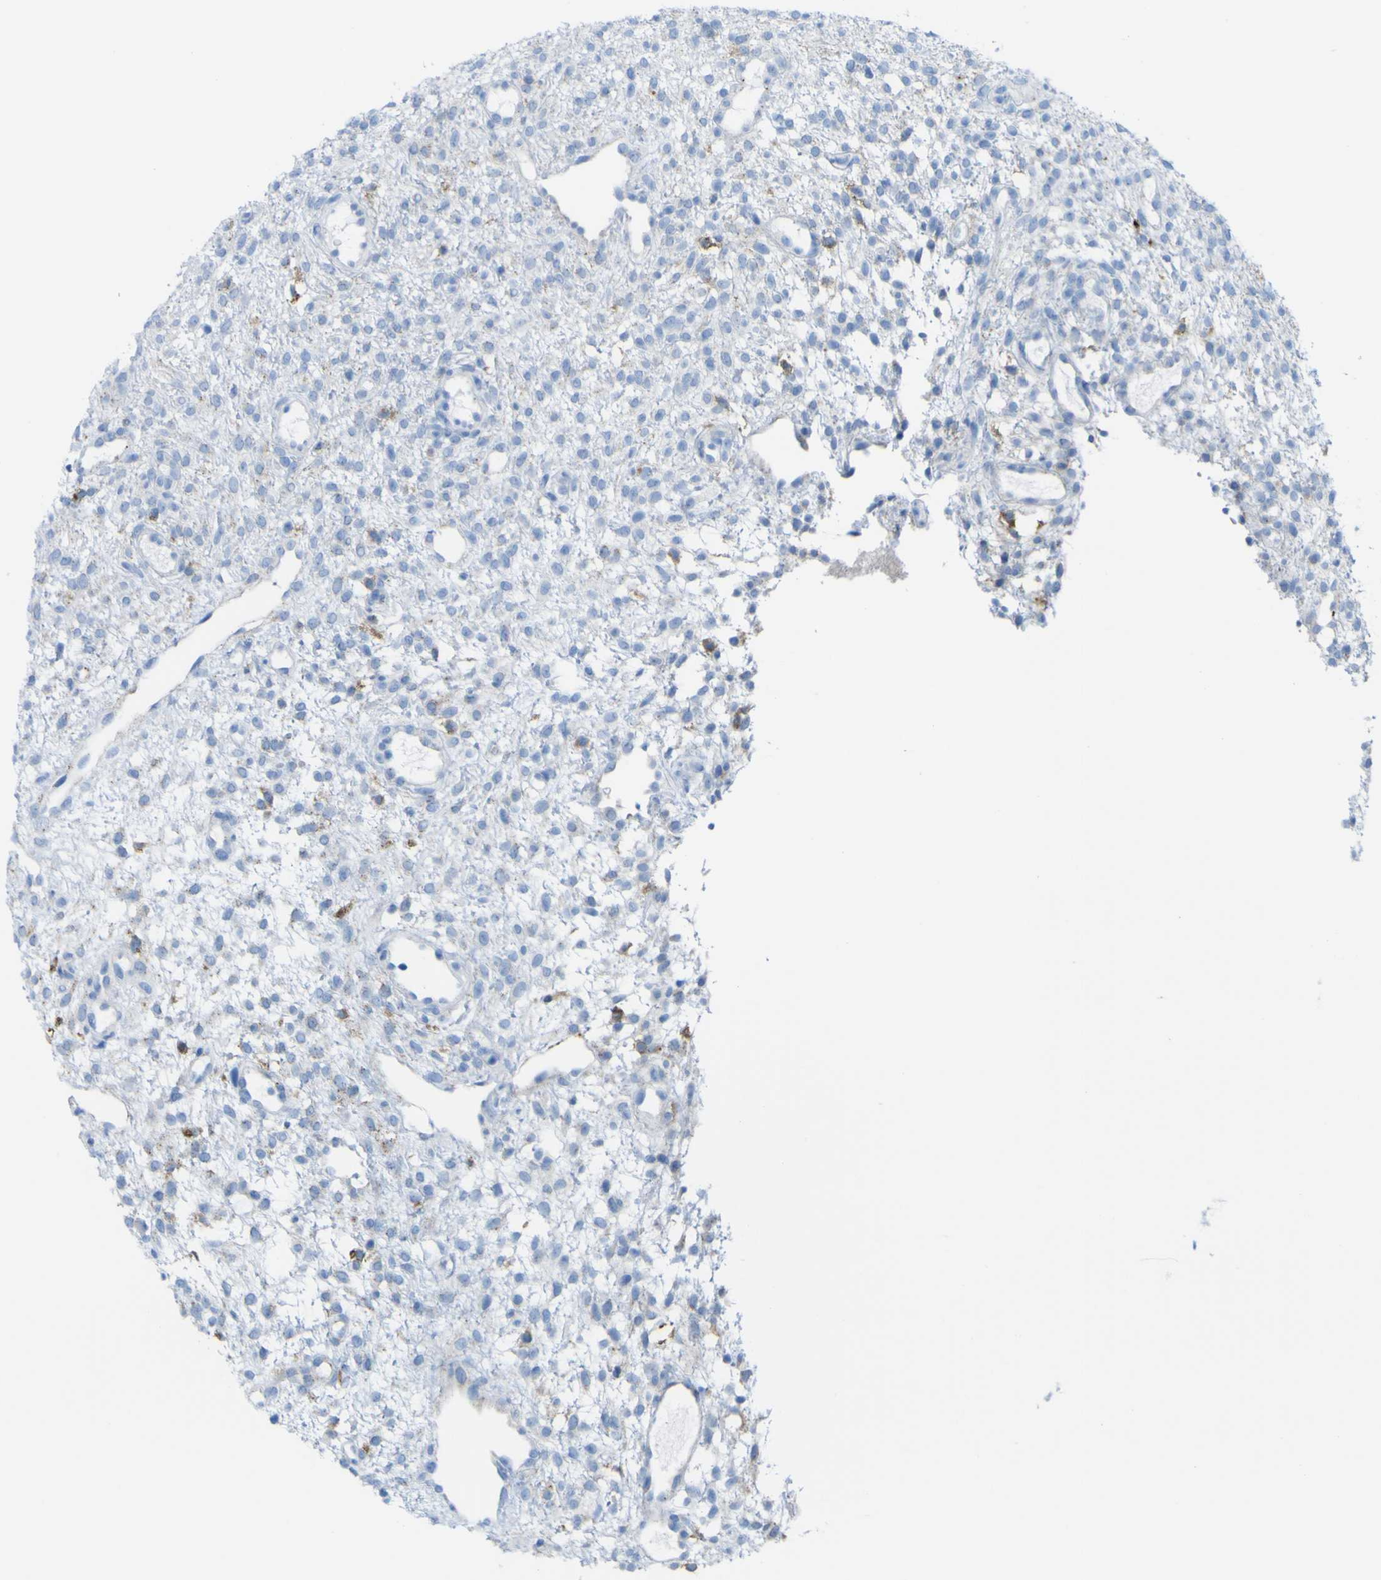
{"staining": {"intensity": "strong", "quantity": "<25%", "location": "cytoplasmic/membranous"}, "tissue": "ovary", "cell_type": "Ovarian stroma cells", "image_type": "normal", "snomed": [{"axis": "morphology", "description": "Normal tissue, NOS"}, {"axis": "morphology", "description": "Cyst, NOS"}, {"axis": "topography", "description": "Ovary"}], "caption": "Ovary stained with IHC exhibits strong cytoplasmic/membranous staining in approximately <25% of ovarian stroma cells. The protein is shown in brown color, while the nuclei are stained blue.", "gene": "PLD3", "patient": {"sex": "female", "age": 18}}